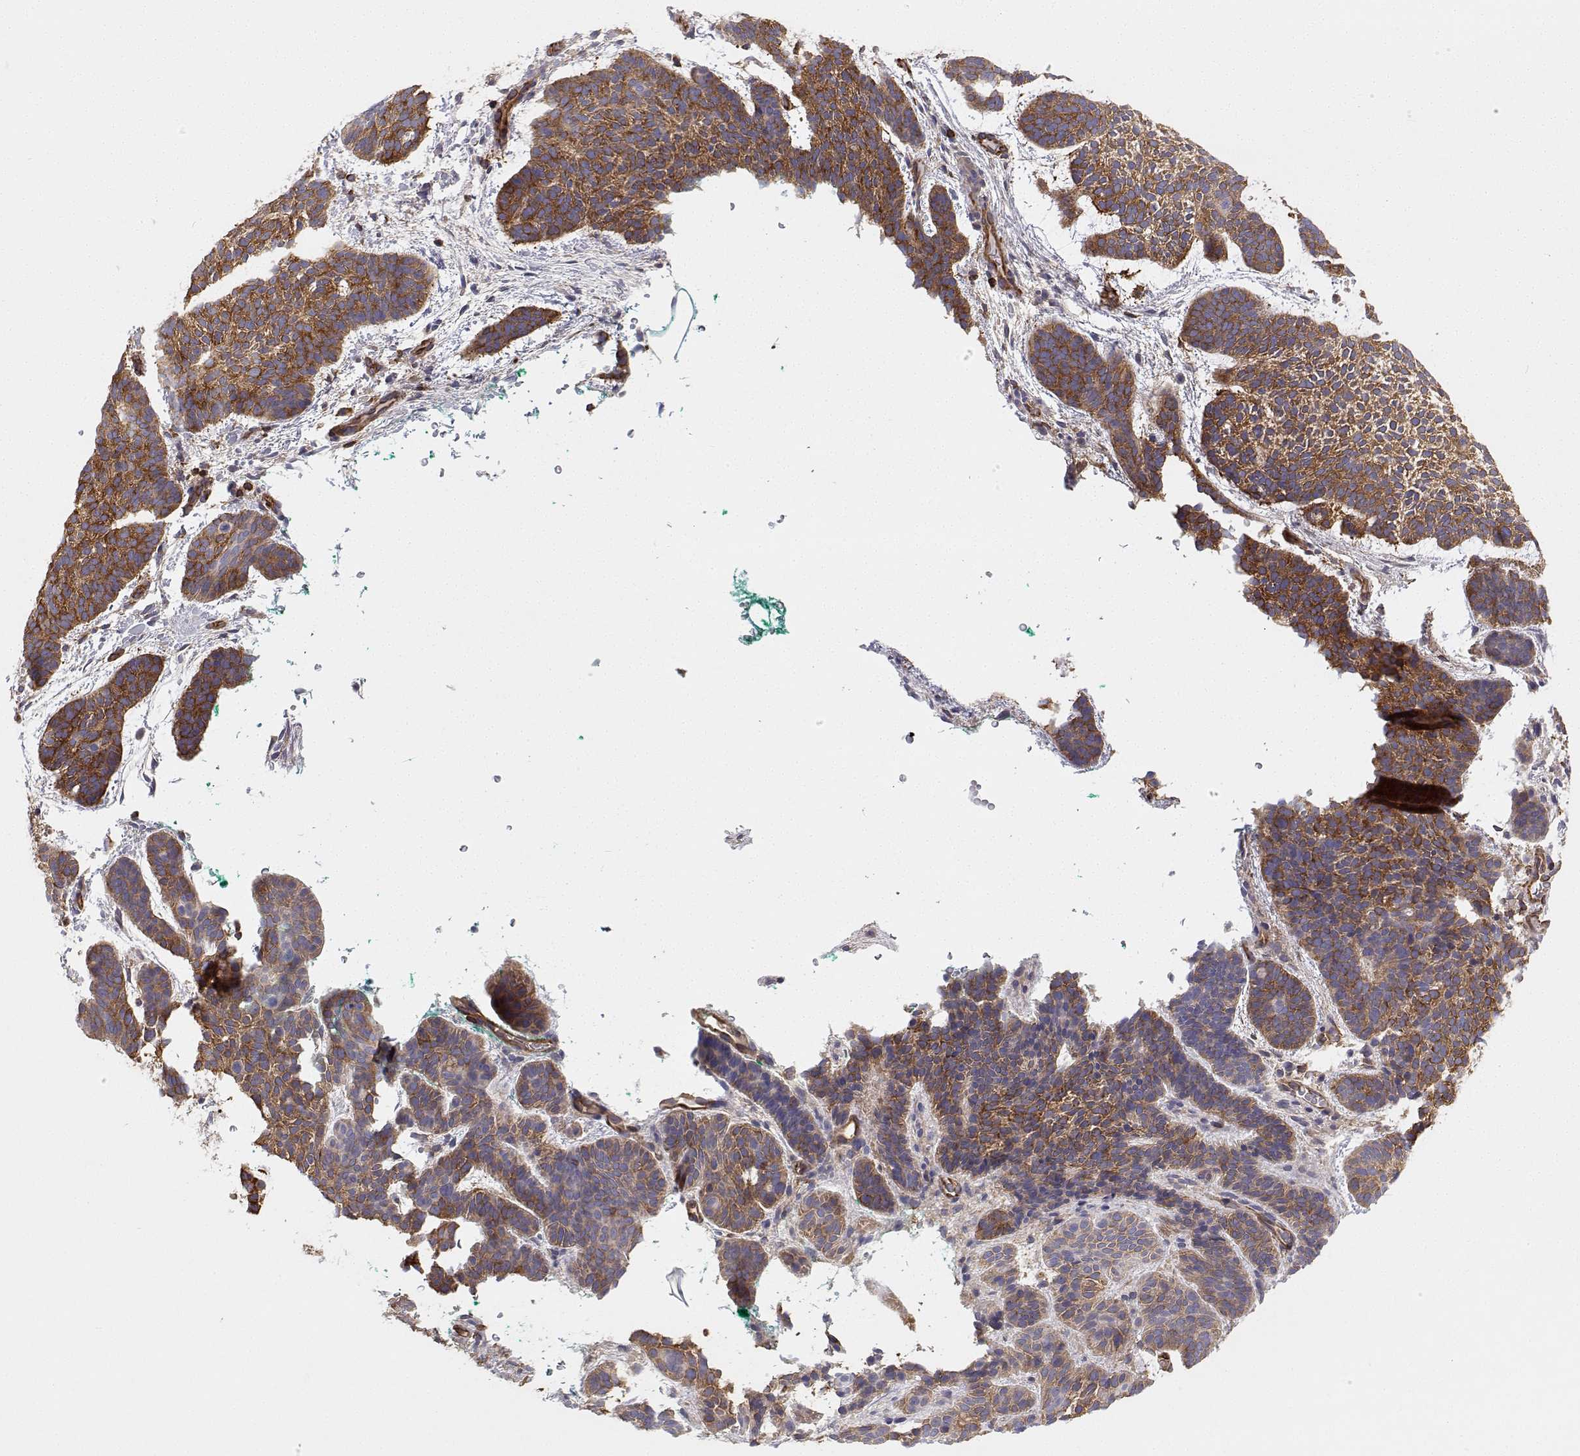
{"staining": {"intensity": "strong", "quantity": ">75%", "location": "cytoplasmic/membranous"}, "tissue": "skin cancer", "cell_type": "Tumor cells", "image_type": "cancer", "snomed": [{"axis": "morphology", "description": "Basal cell carcinoma"}, {"axis": "topography", "description": "Skin"}, {"axis": "topography", "description": "Skin of face"}], "caption": "Immunohistochemical staining of skin cancer displays strong cytoplasmic/membranous protein positivity in about >75% of tumor cells.", "gene": "MYH9", "patient": {"sex": "male", "age": 73}}